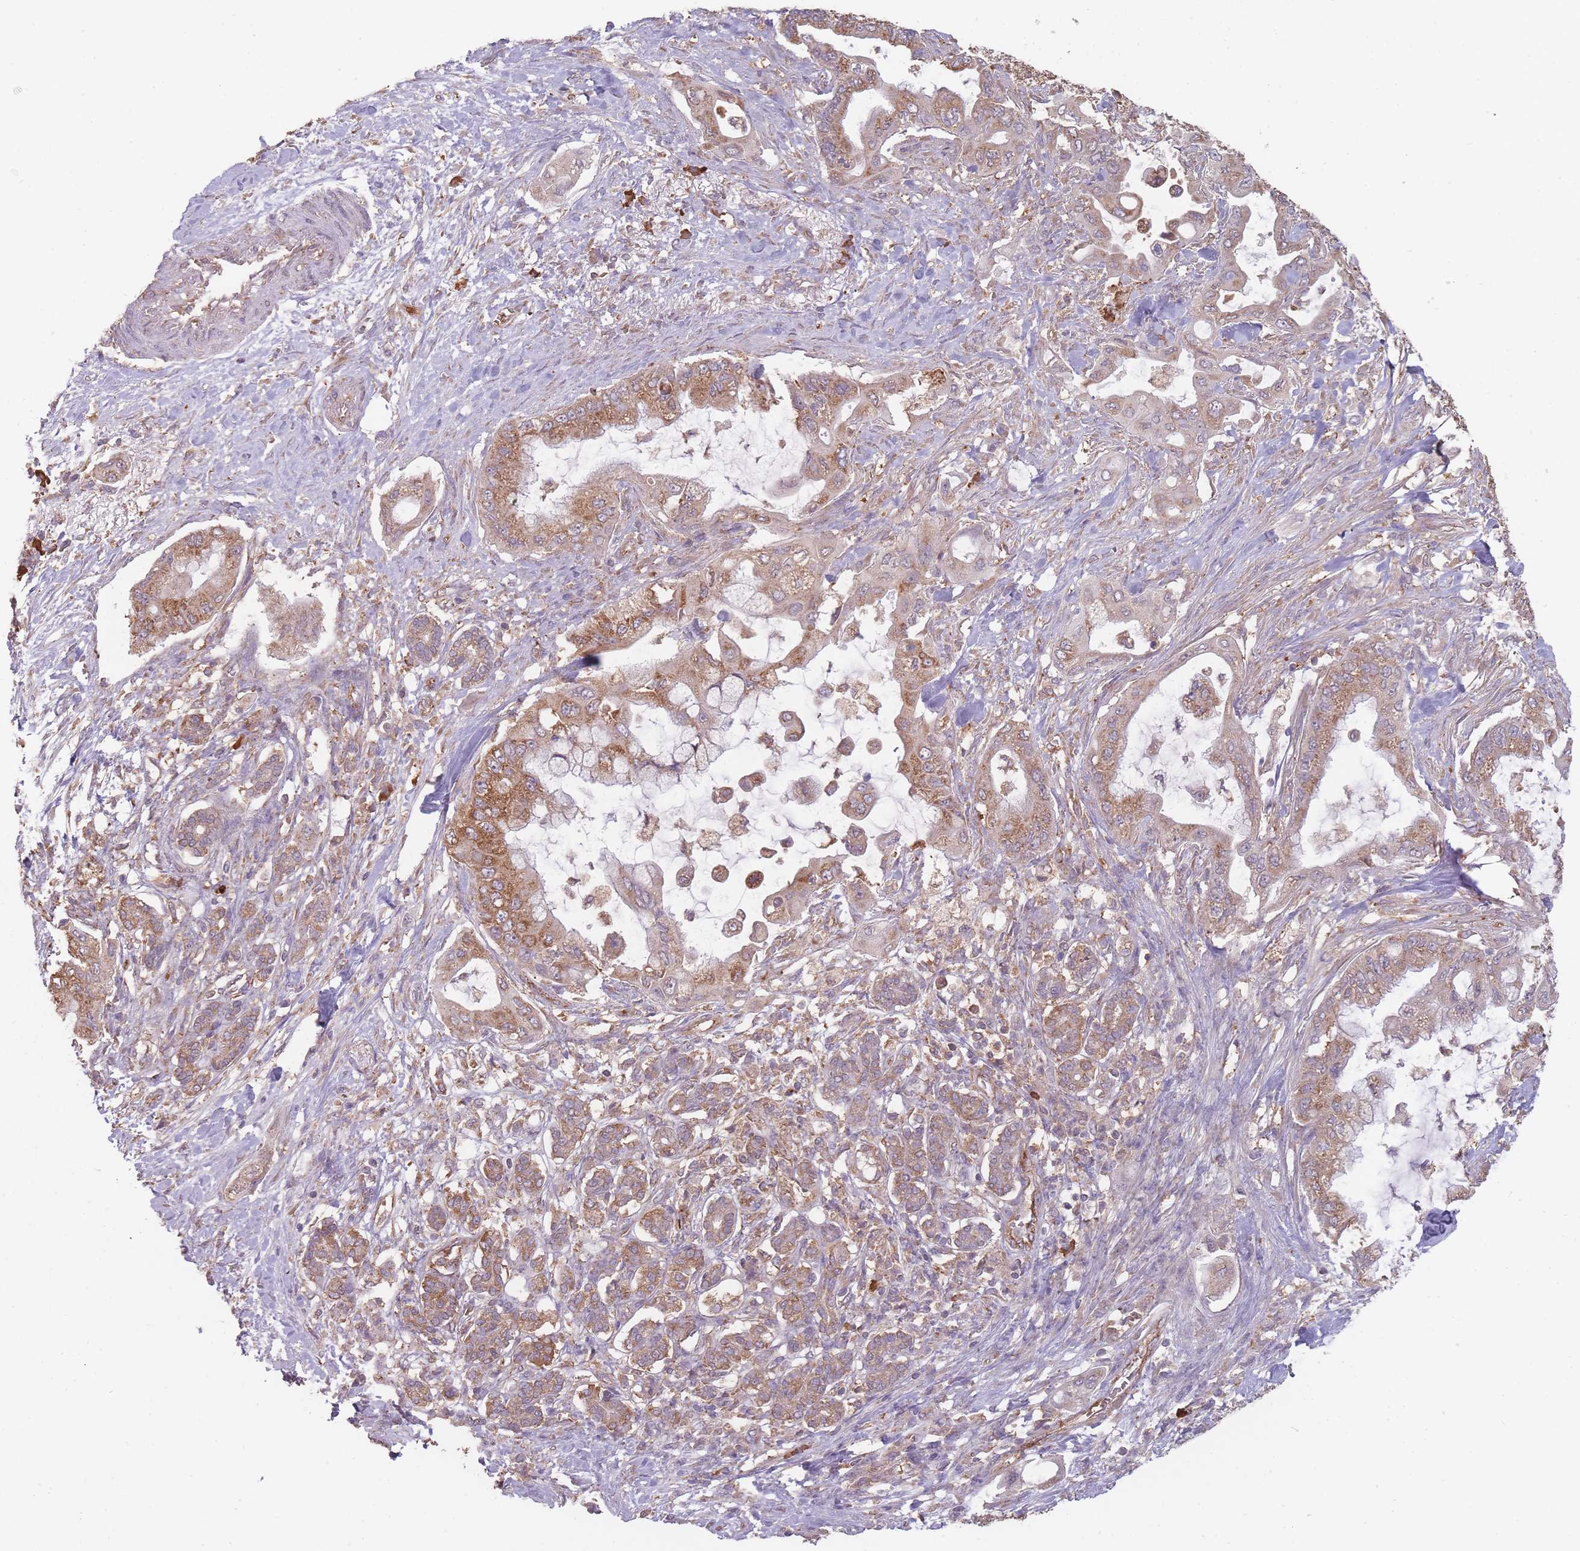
{"staining": {"intensity": "moderate", "quantity": ">75%", "location": "cytoplasmic/membranous"}, "tissue": "pancreatic cancer", "cell_type": "Tumor cells", "image_type": "cancer", "snomed": [{"axis": "morphology", "description": "Adenocarcinoma, NOS"}, {"axis": "topography", "description": "Pancreas"}], "caption": "High-power microscopy captured an IHC micrograph of pancreatic cancer (adenocarcinoma), revealing moderate cytoplasmic/membranous staining in about >75% of tumor cells.", "gene": "SANBR", "patient": {"sex": "male", "age": 57}}